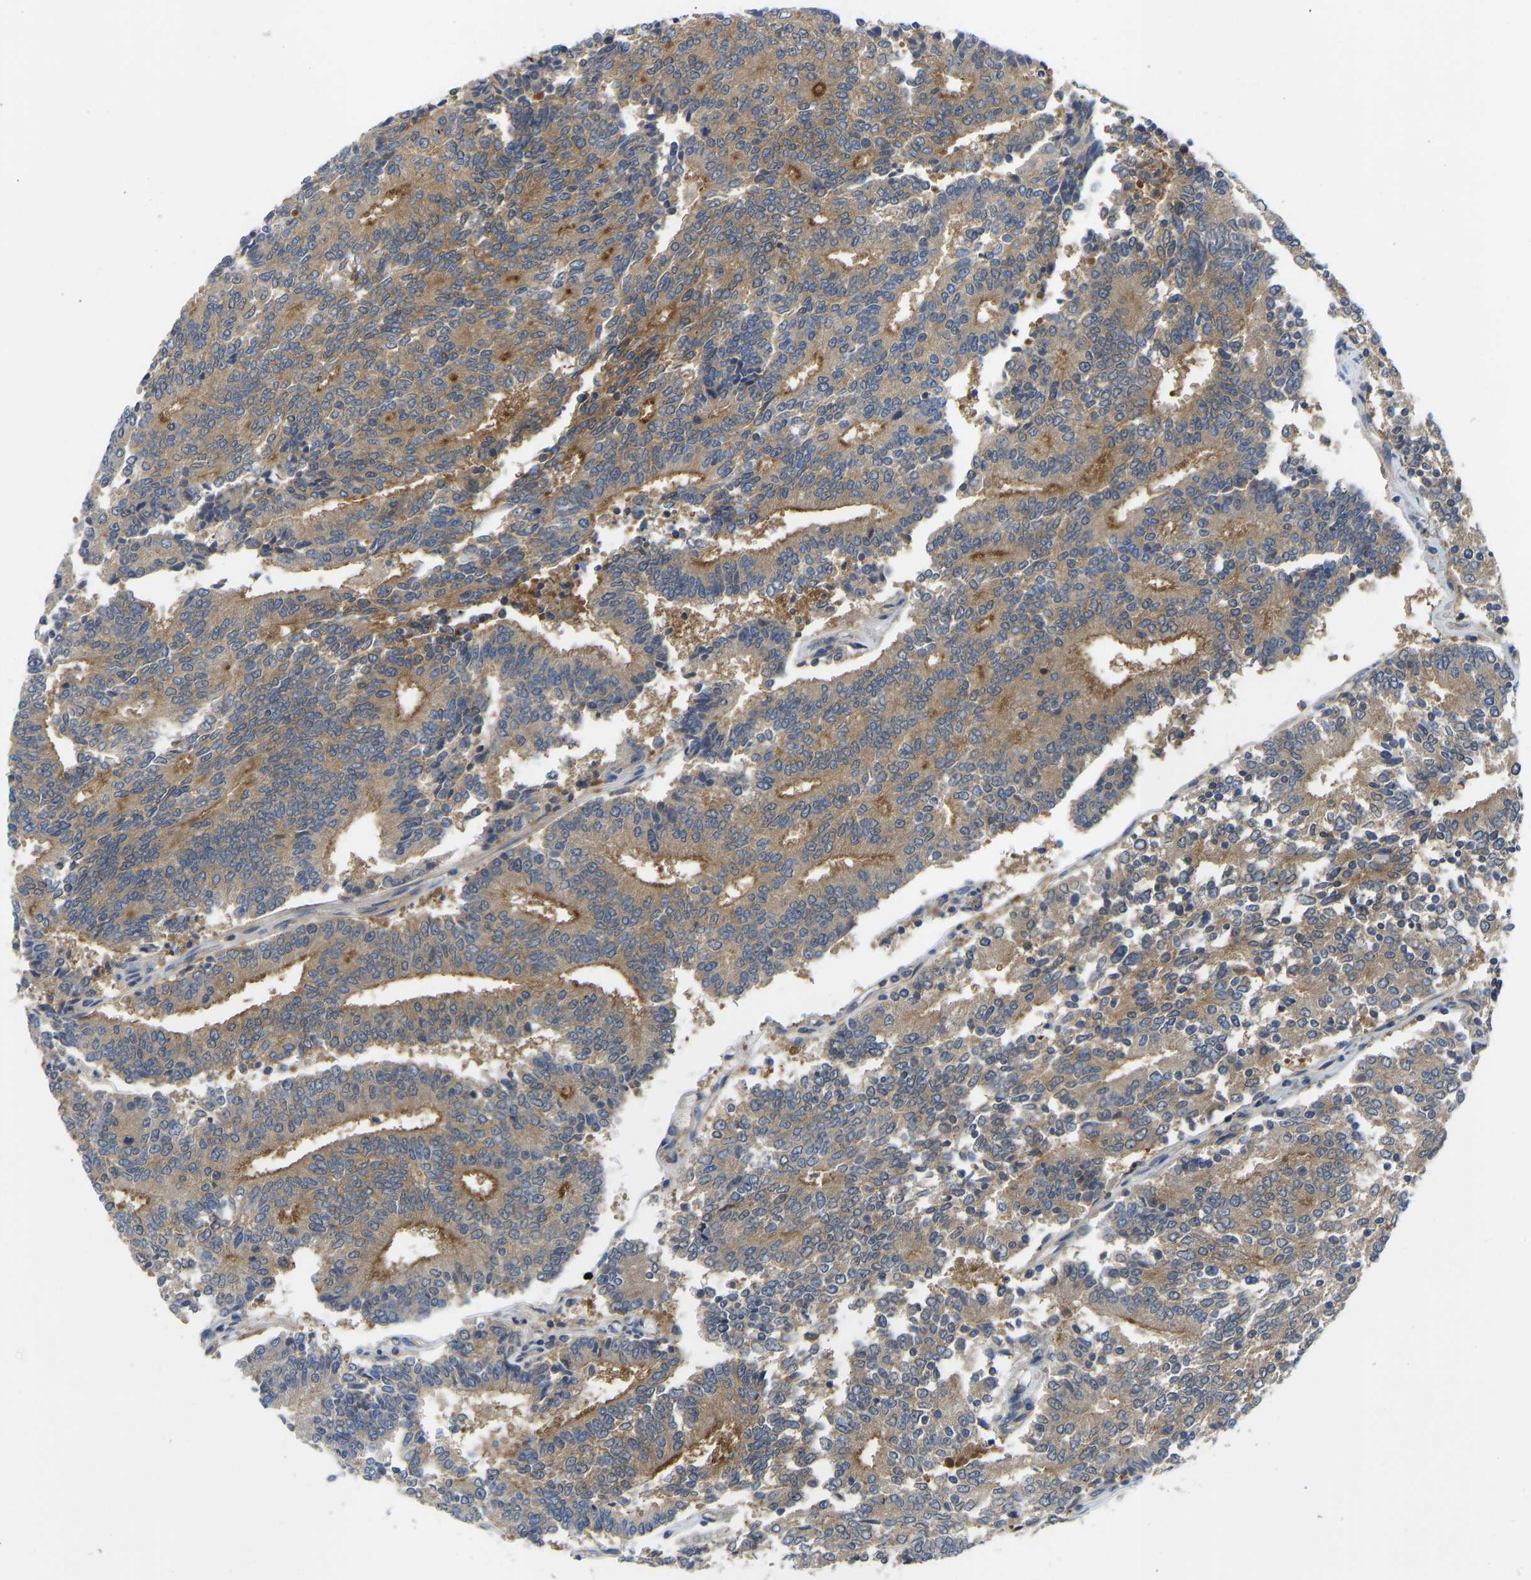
{"staining": {"intensity": "moderate", "quantity": ">75%", "location": "cytoplasmic/membranous"}, "tissue": "prostate cancer", "cell_type": "Tumor cells", "image_type": "cancer", "snomed": [{"axis": "morphology", "description": "Normal tissue, NOS"}, {"axis": "morphology", "description": "Adenocarcinoma, High grade"}, {"axis": "topography", "description": "Prostate"}, {"axis": "topography", "description": "Seminal veicle"}], "caption": "Immunohistochemistry of human prostate cancer displays medium levels of moderate cytoplasmic/membranous staining in about >75% of tumor cells.", "gene": "PPP3CA", "patient": {"sex": "male", "age": 55}}